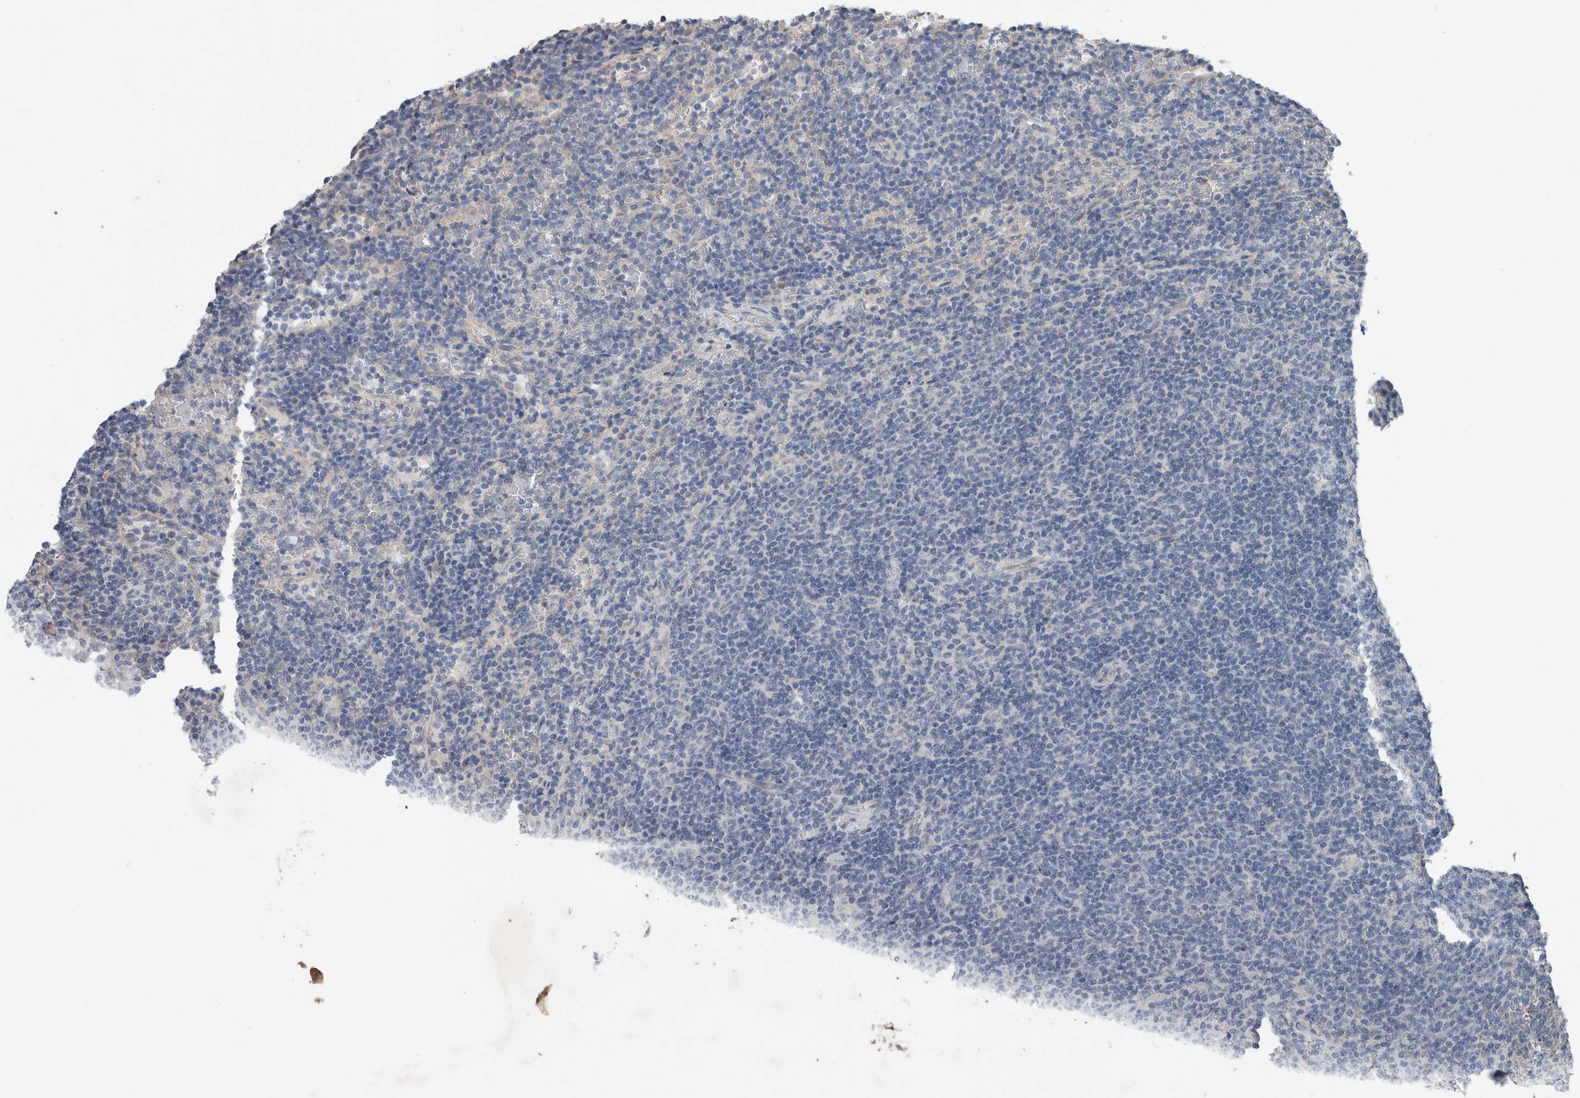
{"staining": {"intensity": "negative", "quantity": "none", "location": "none"}, "tissue": "lymphoma", "cell_type": "Tumor cells", "image_type": "cancer", "snomed": [{"axis": "morphology", "description": "Malignant lymphoma, non-Hodgkin's type, Low grade"}, {"axis": "topography", "description": "Spleen"}], "caption": "Tumor cells show no significant protein expression in malignant lymphoma, non-Hodgkin's type (low-grade). (DAB (3,3'-diaminobenzidine) immunohistochemistry, high magnification).", "gene": "CRNN", "patient": {"sex": "female", "age": 50}}